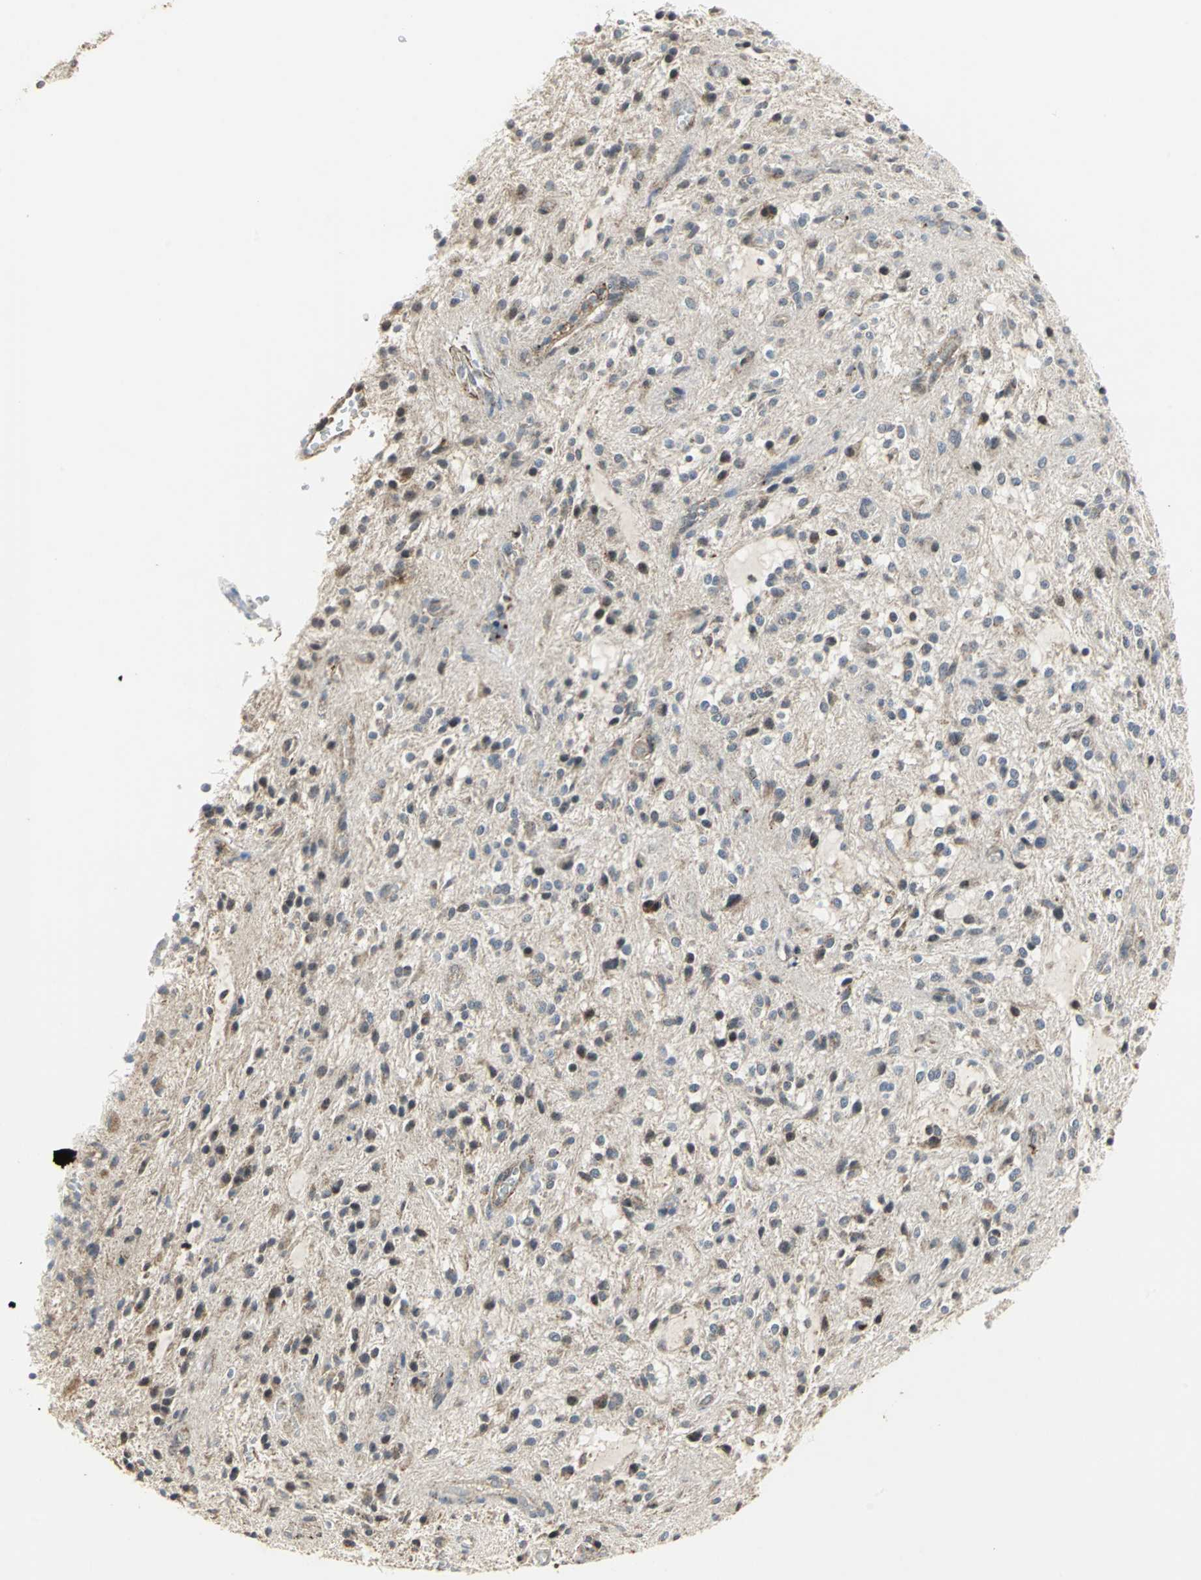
{"staining": {"intensity": "weak", "quantity": ">75%", "location": "cytoplasmic/membranous"}, "tissue": "glioma", "cell_type": "Tumor cells", "image_type": "cancer", "snomed": [{"axis": "morphology", "description": "Glioma, malignant, NOS"}, {"axis": "topography", "description": "Cerebellum"}], "caption": "Human glioma stained for a protein (brown) displays weak cytoplasmic/membranous positive positivity in about >75% of tumor cells.", "gene": "DNAJB4", "patient": {"sex": "female", "age": 10}}